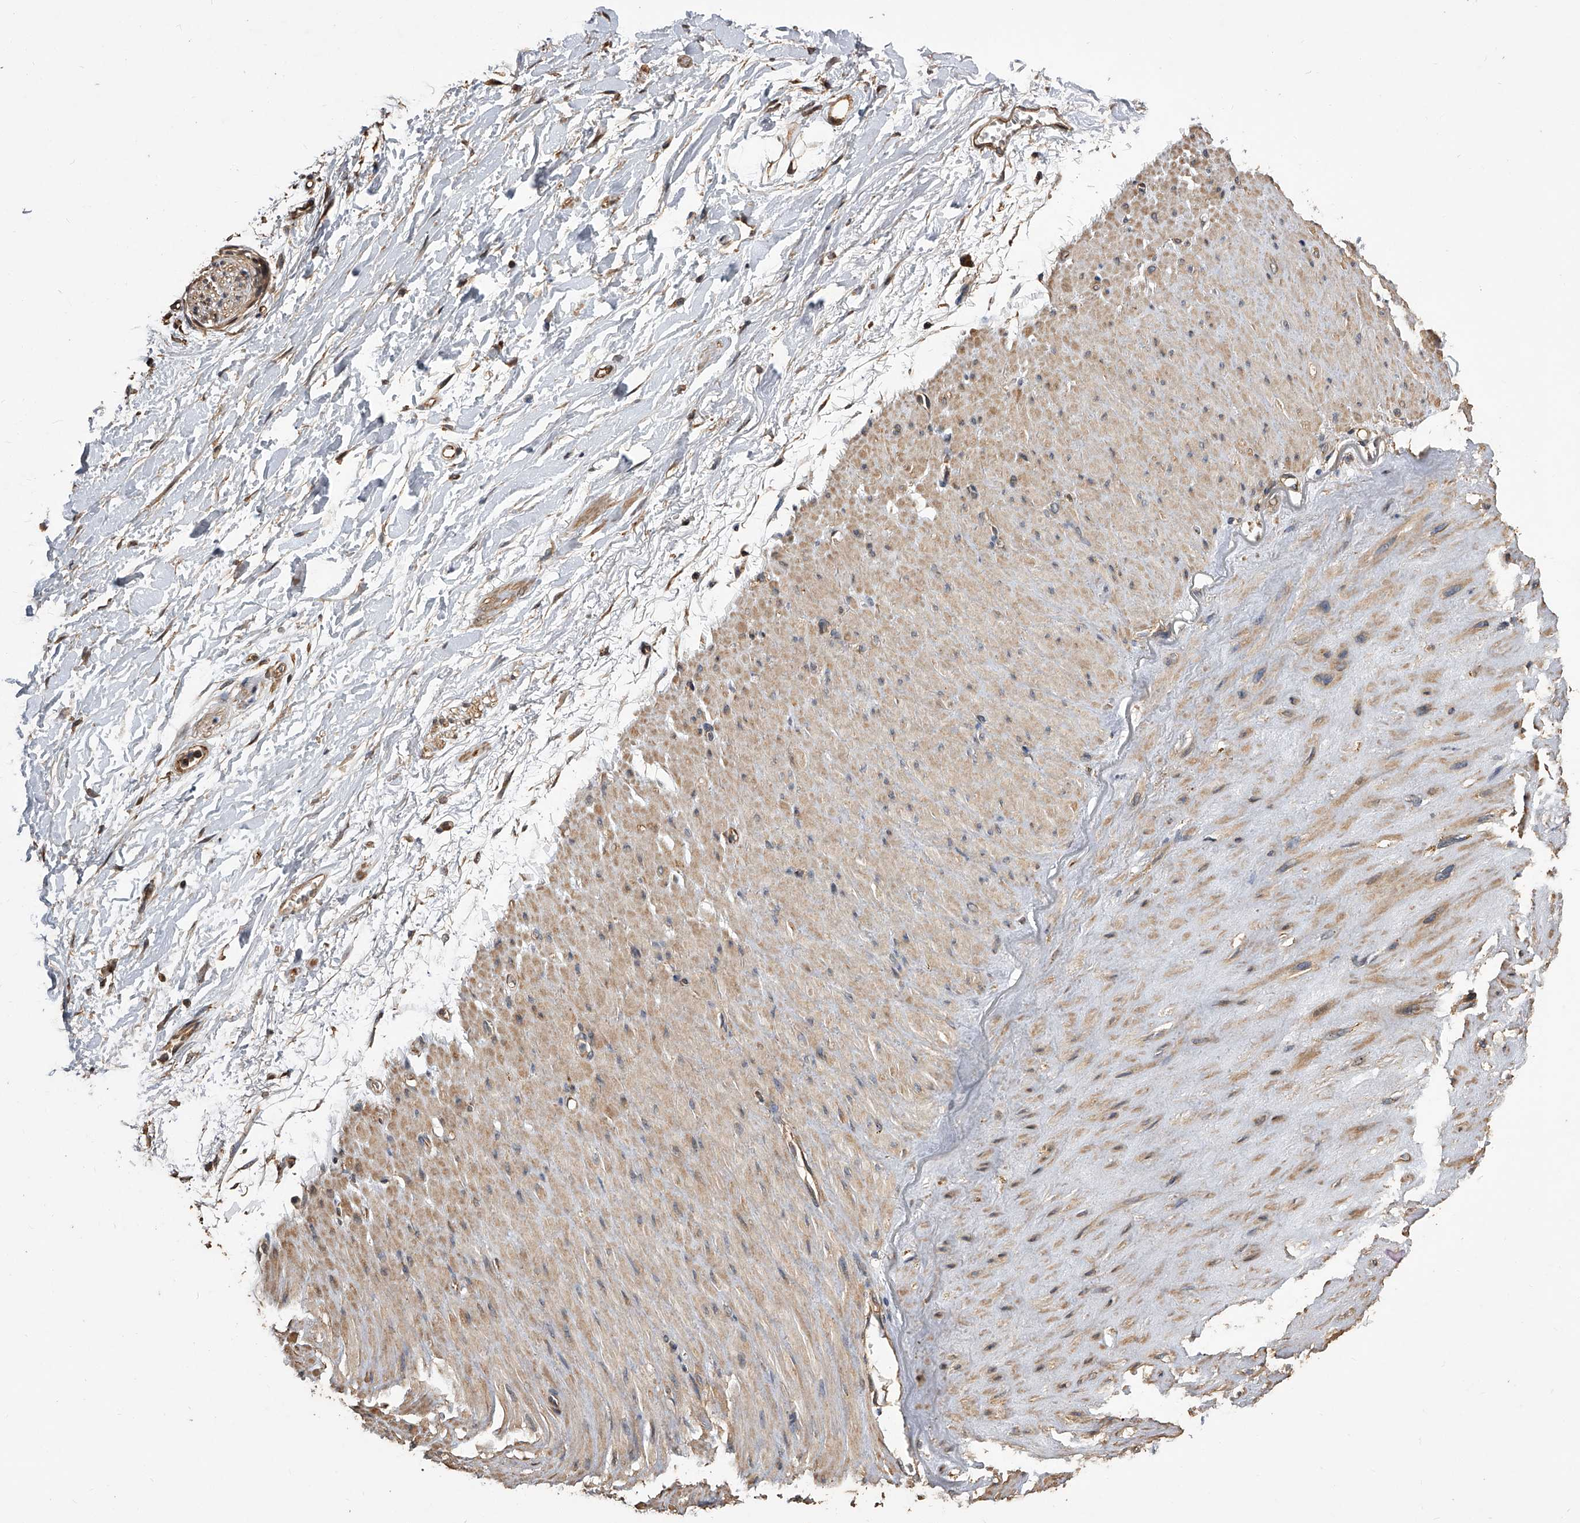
{"staining": {"intensity": "negative", "quantity": "none", "location": "none"}, "tissue": "adipose tissue", "cell_type": "Adipocytes", "image_type": "normal", "snomed": [{"axis": "morphology", "description": "Normal tissue, NOS"}, {"axis": "topography", "description": "Soft tissue"}], "caption": "Benign adipose tissue was stained to show a protein in brown. There is no significant positivity in adipocytes.", "gene": "LTV1", "patient": {"sex": "male", "age": 72}}